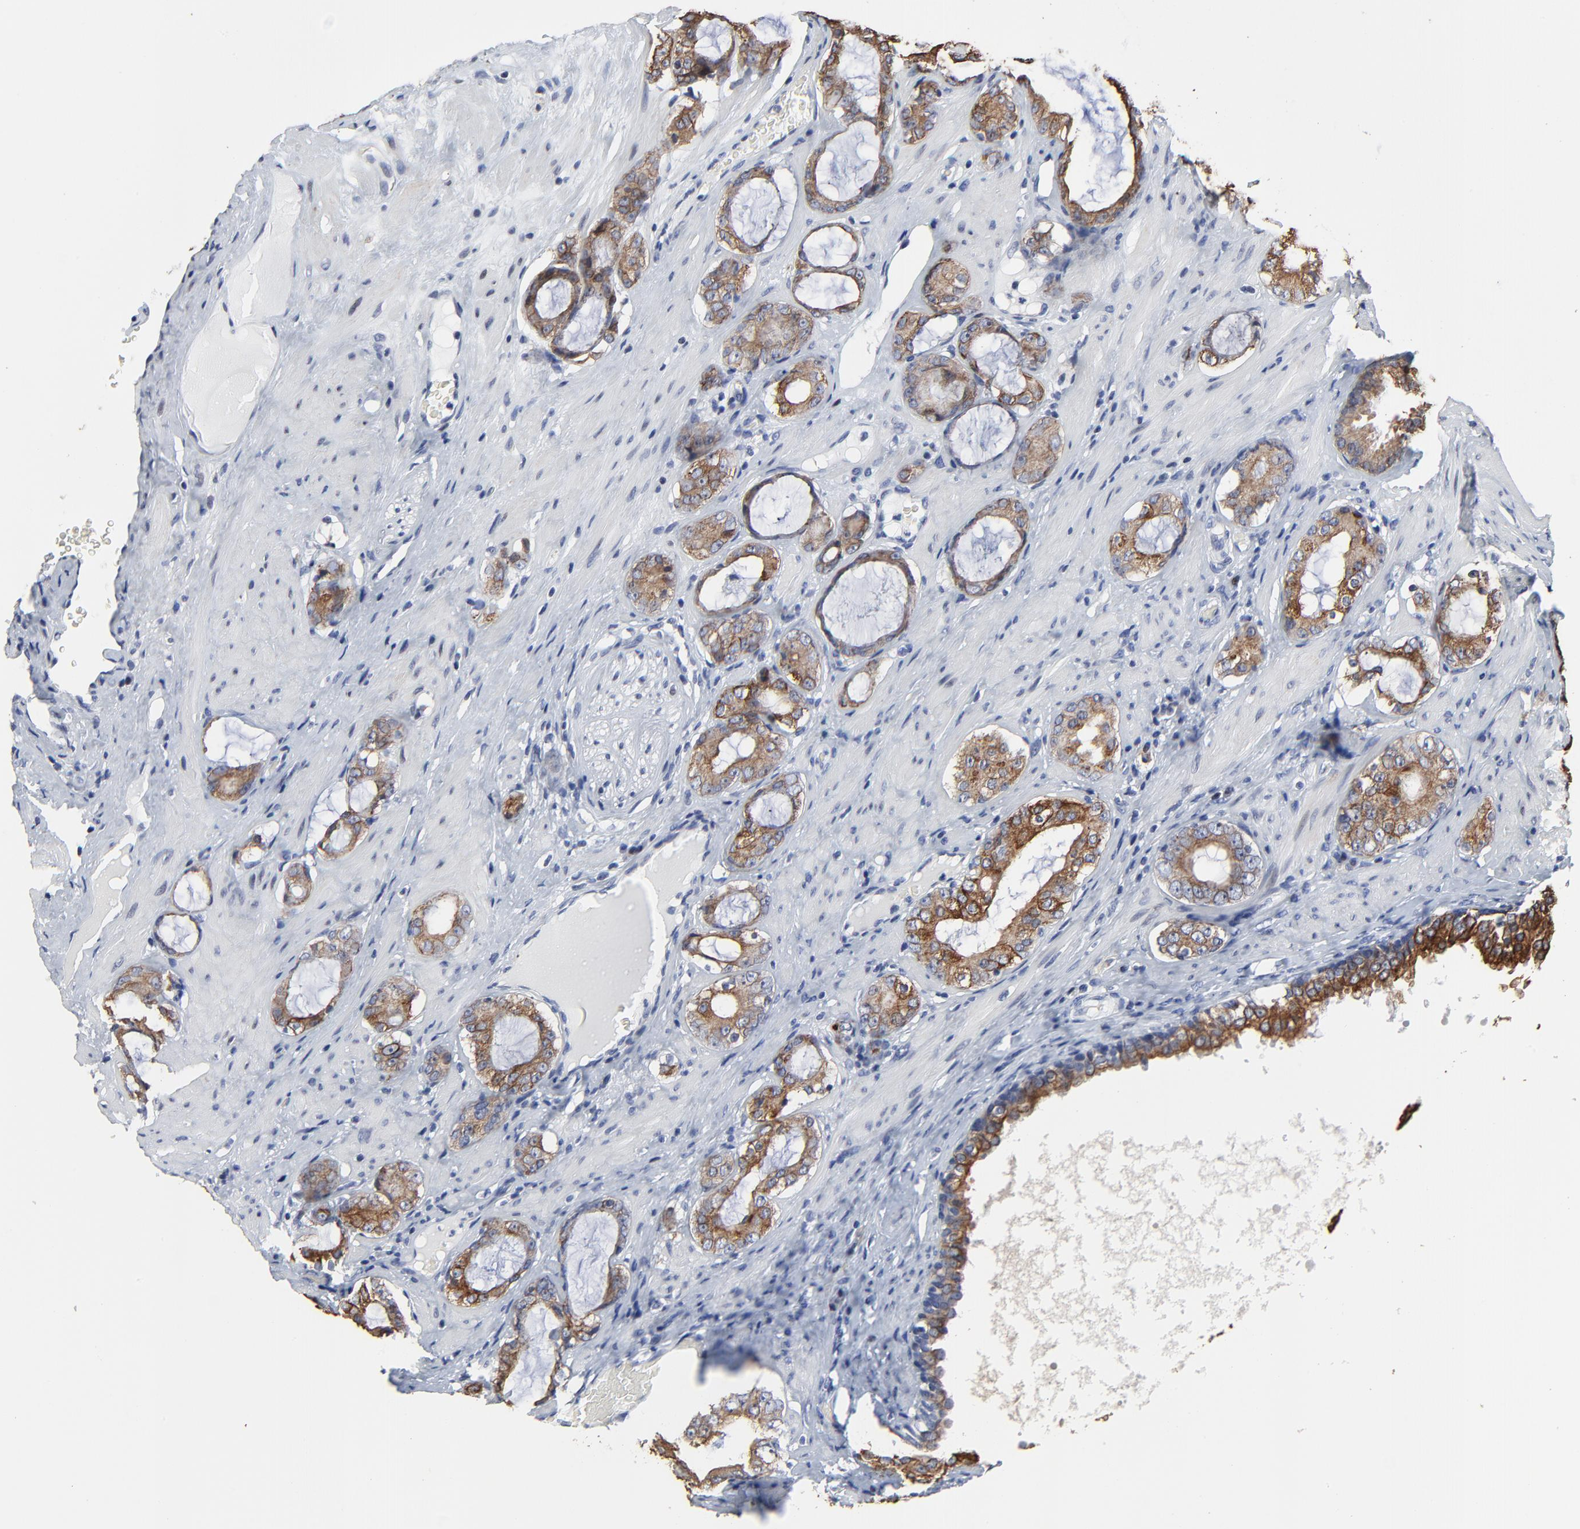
{"staining": {"intensity": "moderate", "quantity": ">75%", "location": "cytoplasmic/membranous"}, "tissue": "prostate cancer", "cell_type": "Tumor cells", "image_type": "cancer", "snomed": [{"axis": "morphology", "description": "Adenocarcinoma, Medium grade"}, {"axis": "topography", "description": "Prostate"}], "caption": "Prostate cancer (medium-grade adenocarcinoma) stained with DAB (3,3'-diaminobenzidine) immunohistochemistry demonstrates medium levels of moderate cytoplasmic/membranous positivity in about >75% of tumor cells.", "gene": "LNX1", "patient": {"sex": "male", "age": 73}}